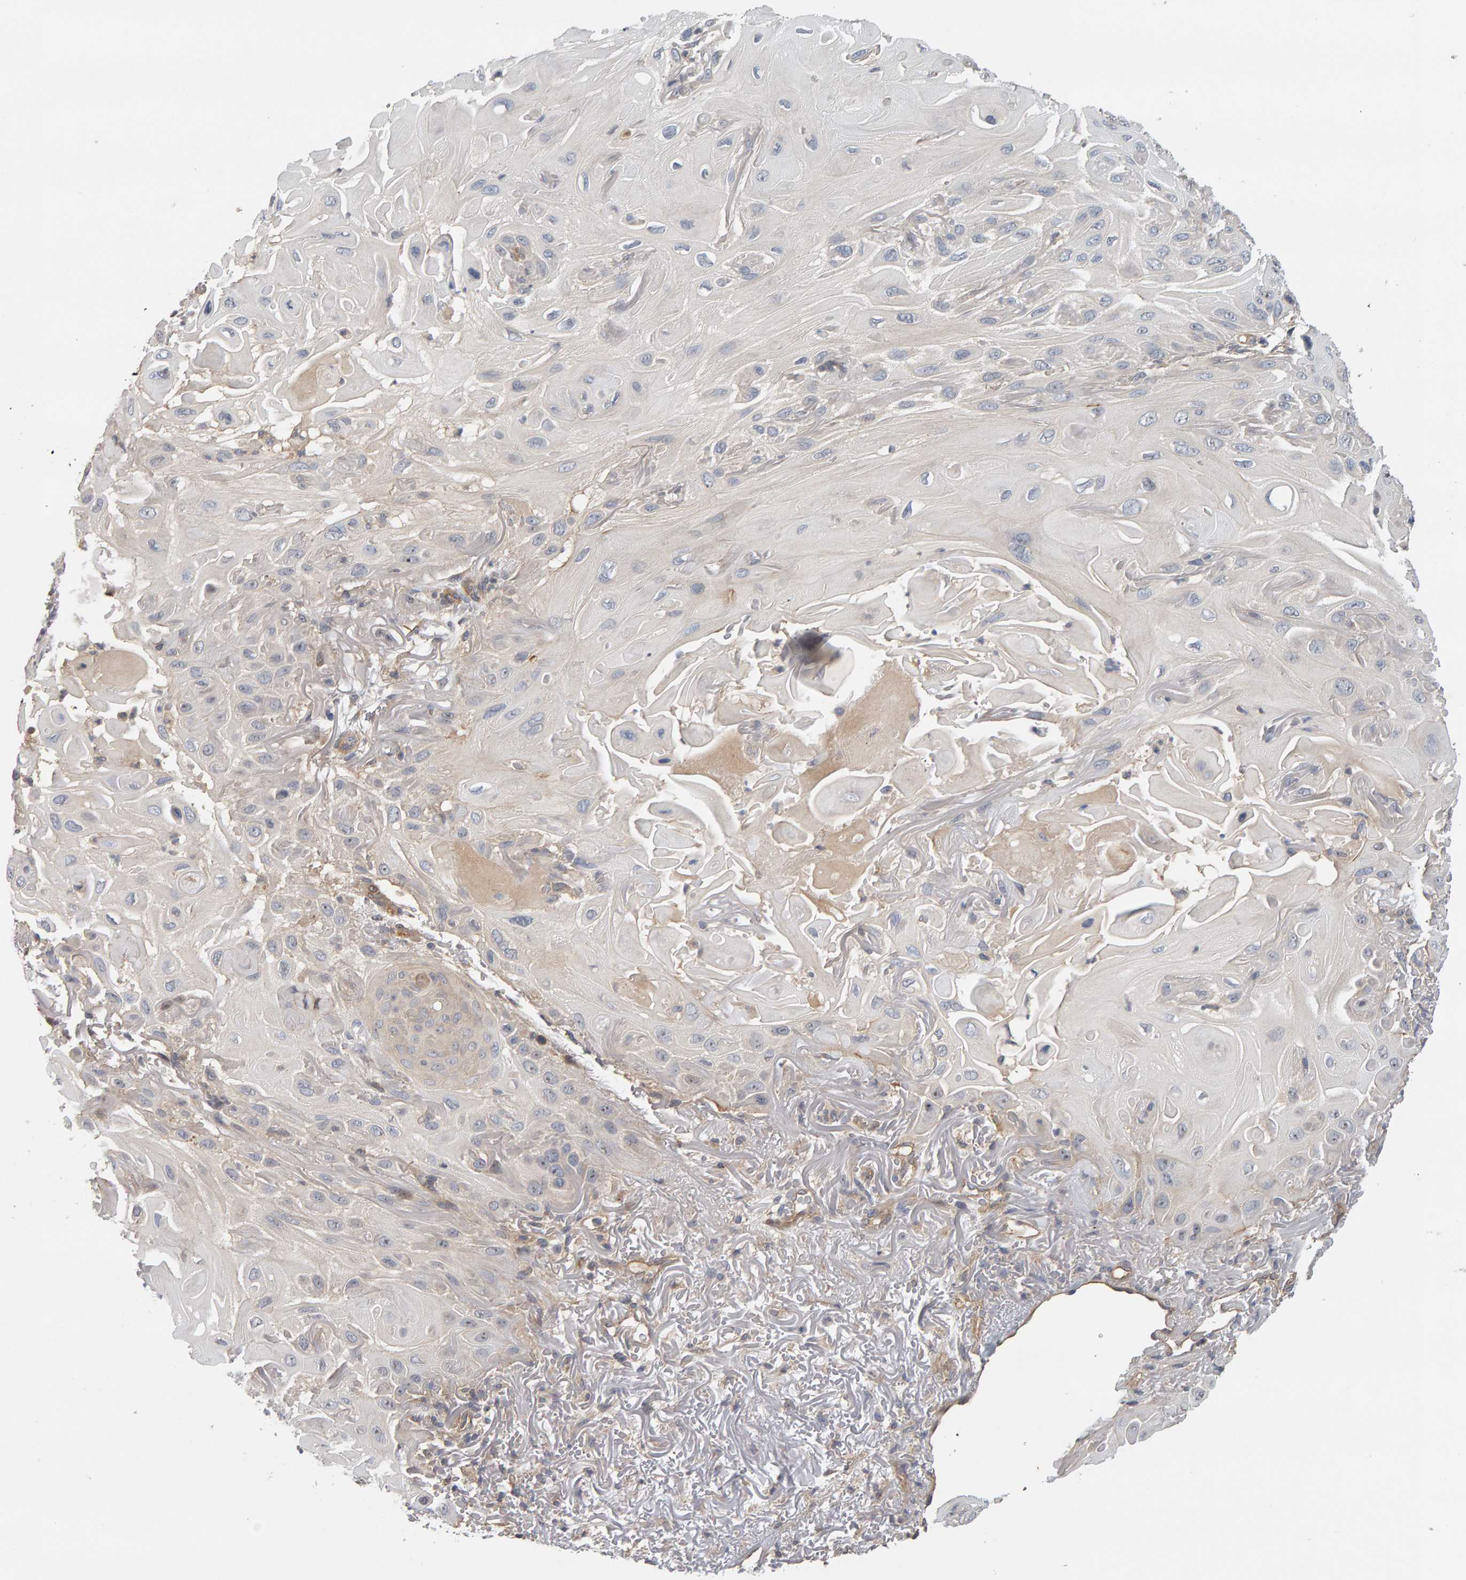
{"staining": {"intensity": "negative", "quantity": "none", "location": "none"}, "tissue": "skin cancer", "cell_type": "Tumor cells", "image_type": "cancer", "snomed": [{"axis": "morphology", "description": "Squamous cell carcinoma, NOS"}, {"axis": "topography", "description": "Skin"}], "caption": "Tumor cells are negative for brown protein staining in skin cancer (squamous cell carcinoma).", "gene": "PPP1R16A", "patient": {"sex": "female", "age": 77}}